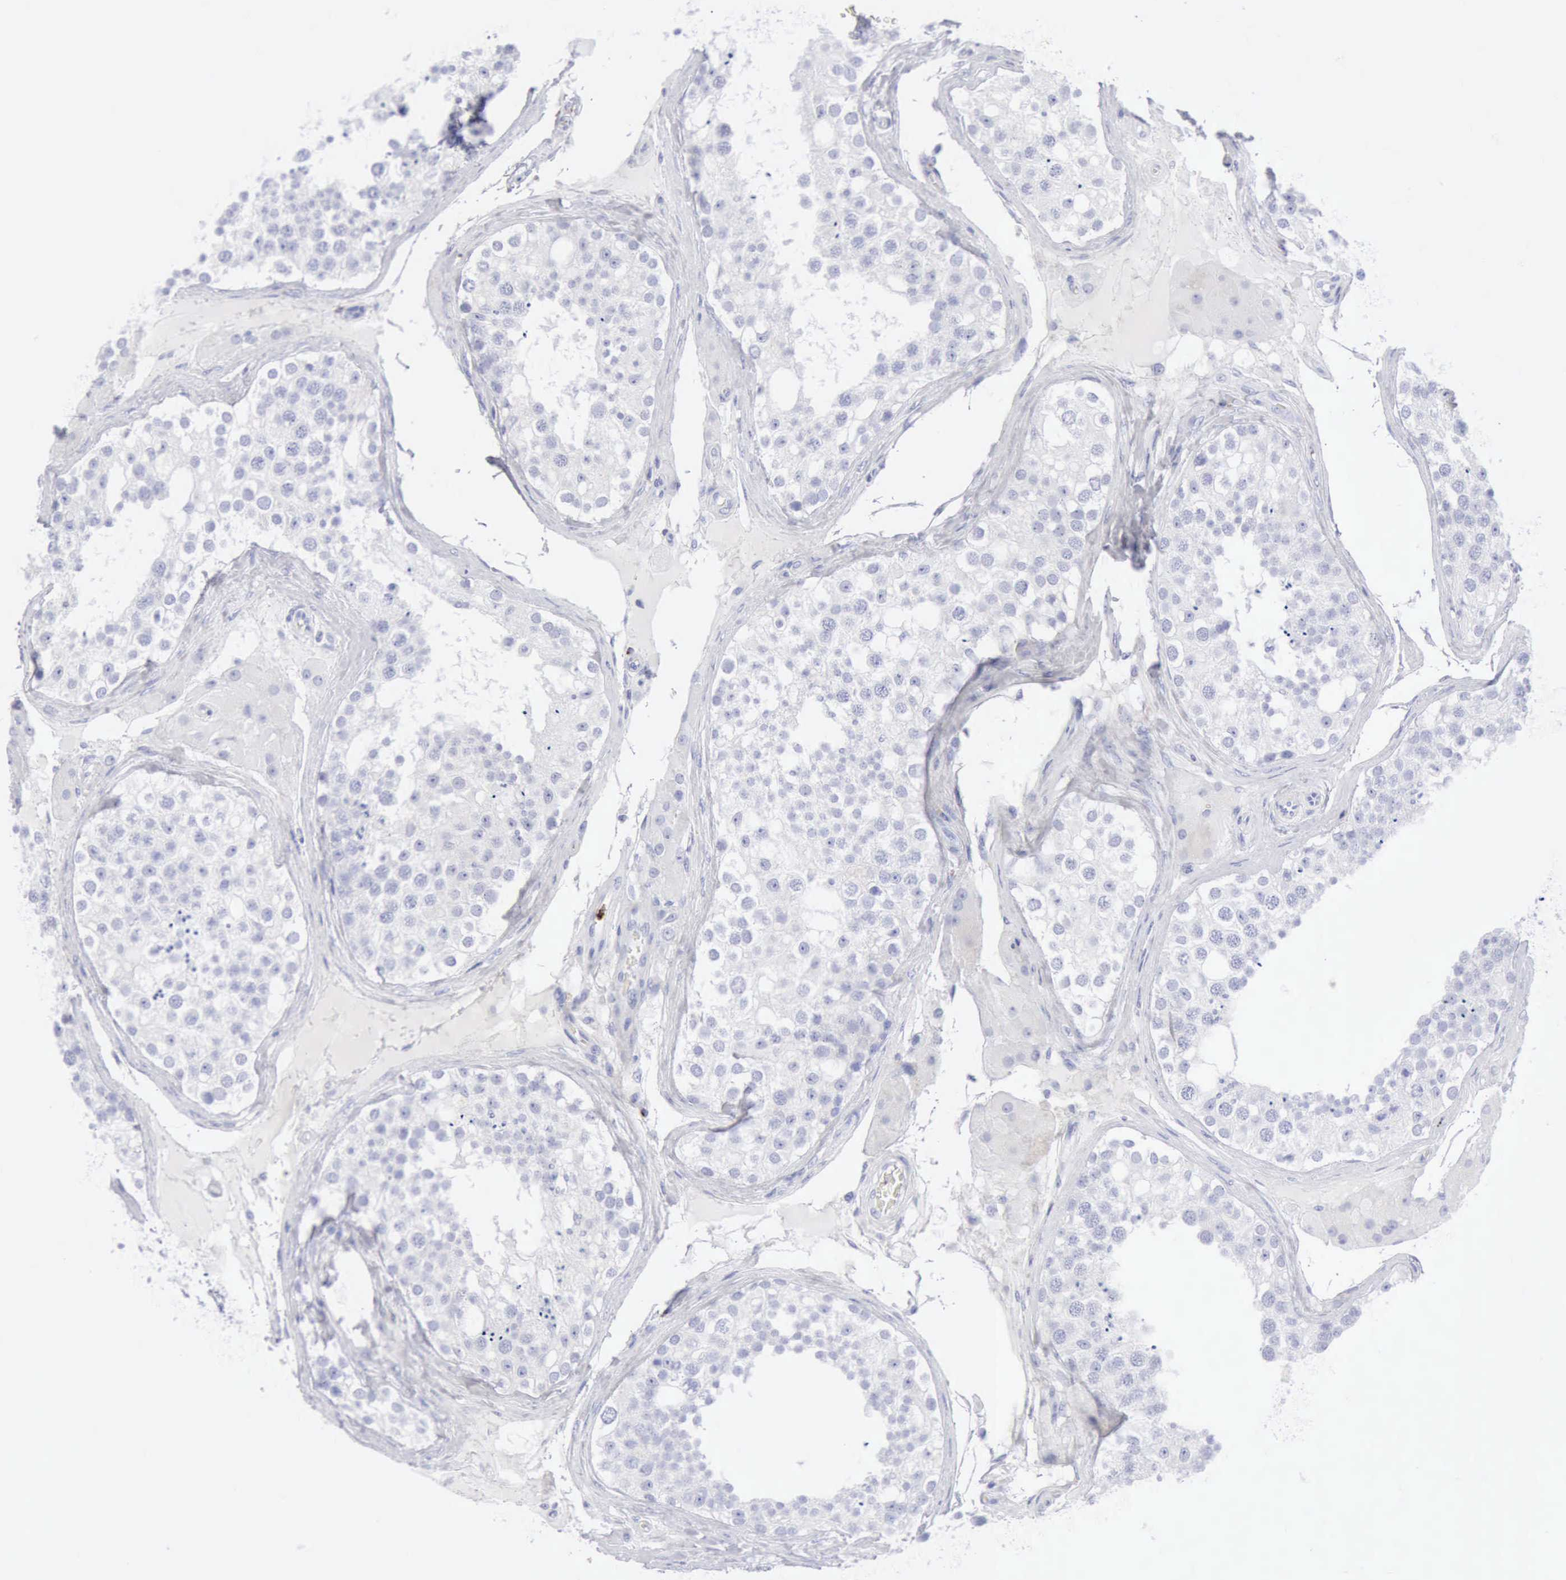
{"staining": {"intensity": "negative", "quantity": "none", "location": "none"}, "tissue": "testis", "cell_type": "Cells in seminiferous ducts", "image_type": "normal", "snomed": [{"axis": "morphology", "description": "Normal tissue, NOS"}, {"axis": "topography", "description": "Testis"}], "caption": "A histopathology image of human testis is negative for staining in cells in seminiferous ducts. Brightfield microscopy of immunohistochemistry stained with DAB (3,3'-diaminobenzidine) (brown) and hematoxylin (blue), captured at high magnification.", "gene": "GZMB", "patient": {"sex": "male", "age": 68}}